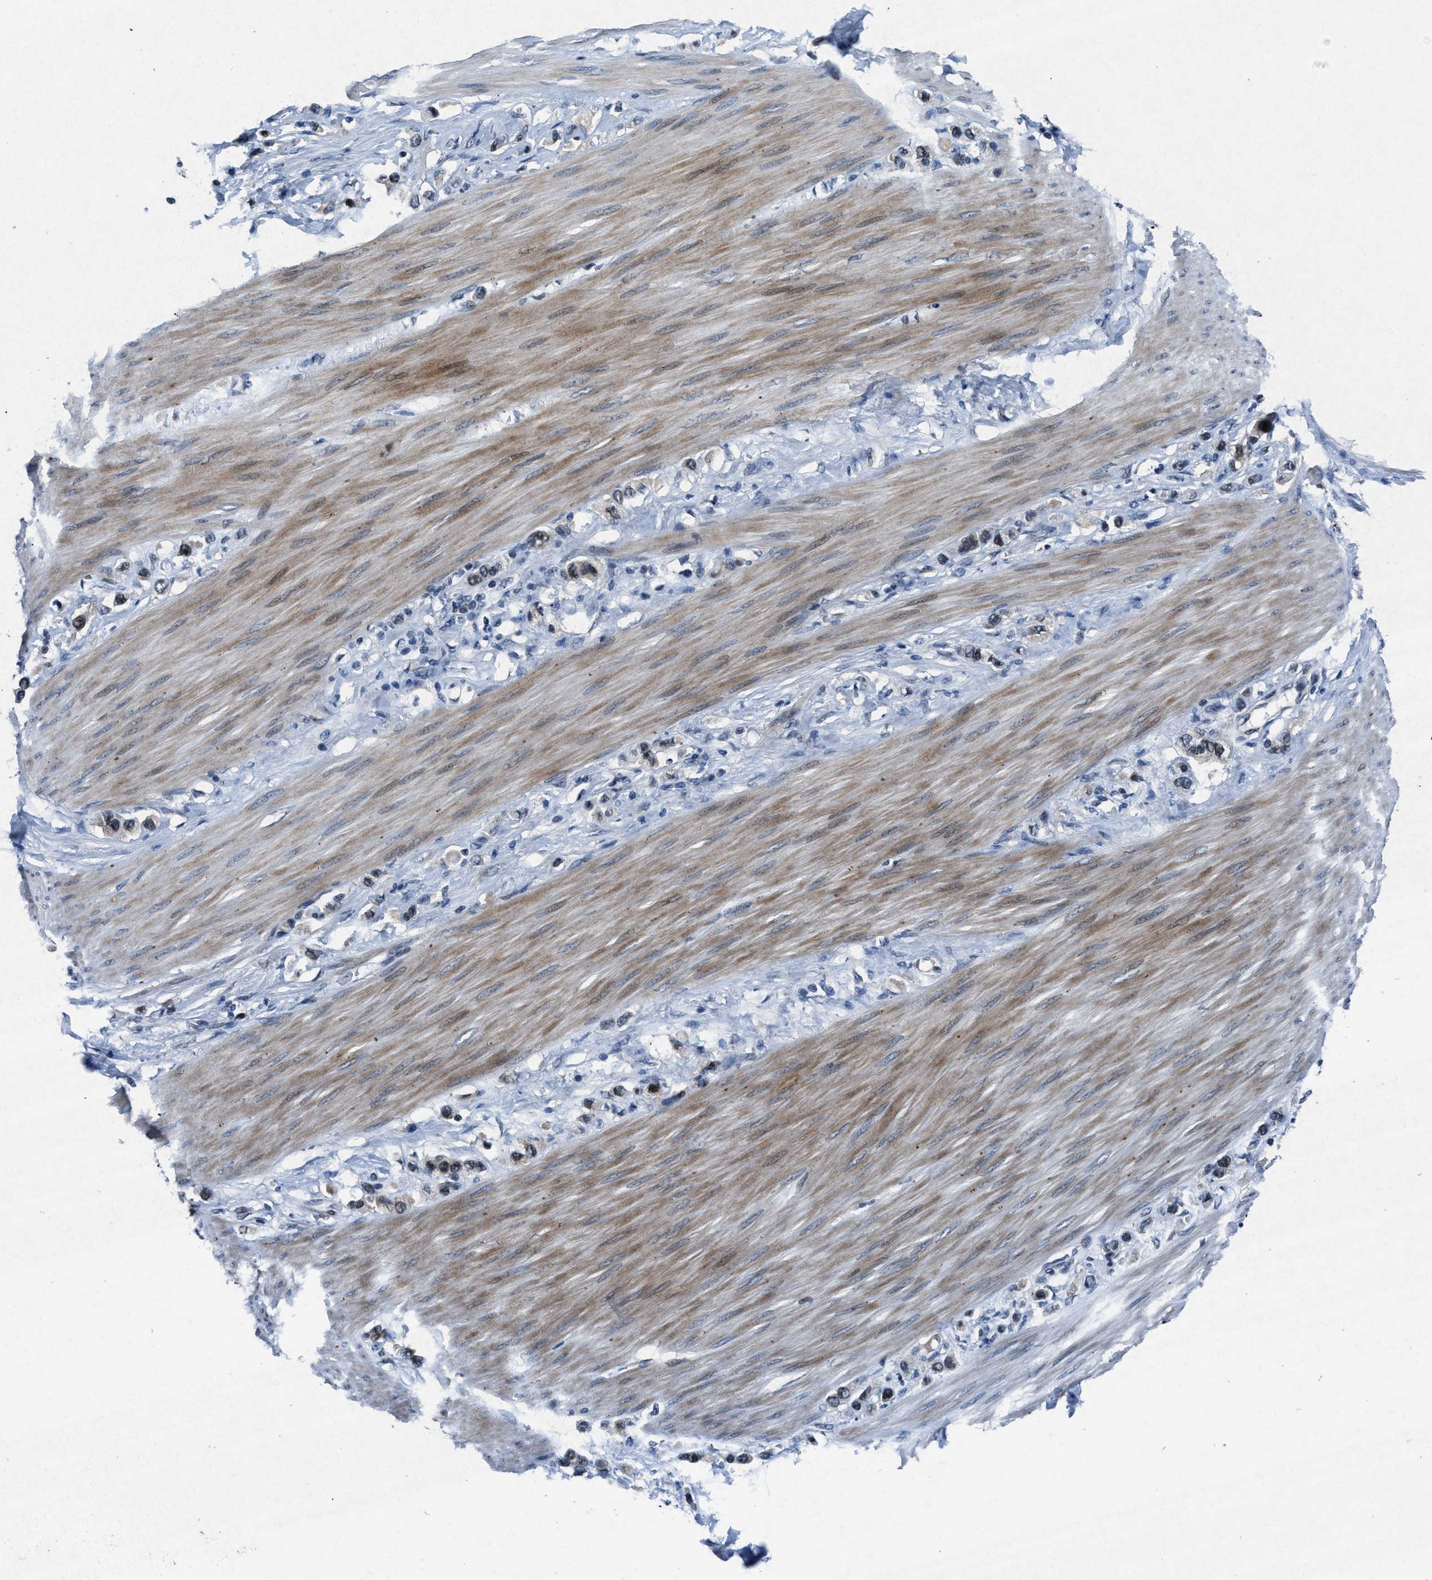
{"staining": {"intensity": "weak", "quantity": "25%-75%", "location": "nuclear"}, "tissue": "stomach cancer", "cell_type": "Tumor cells", "image_type": "cancer", "snomed": [{"axis": "morphology", "description": "Adenocarcinoma, NOS"}, {"axis": "topography", "description": "Stomach"}], "caption": "Brown immunohistochemical staining in human stomach adenocarcinoma demonstrates weak nuclear expression in approximately 25%-75% of tumor cells.", "gene": "PHLDA1", "patient": {"sex": "female", "age": 65}}